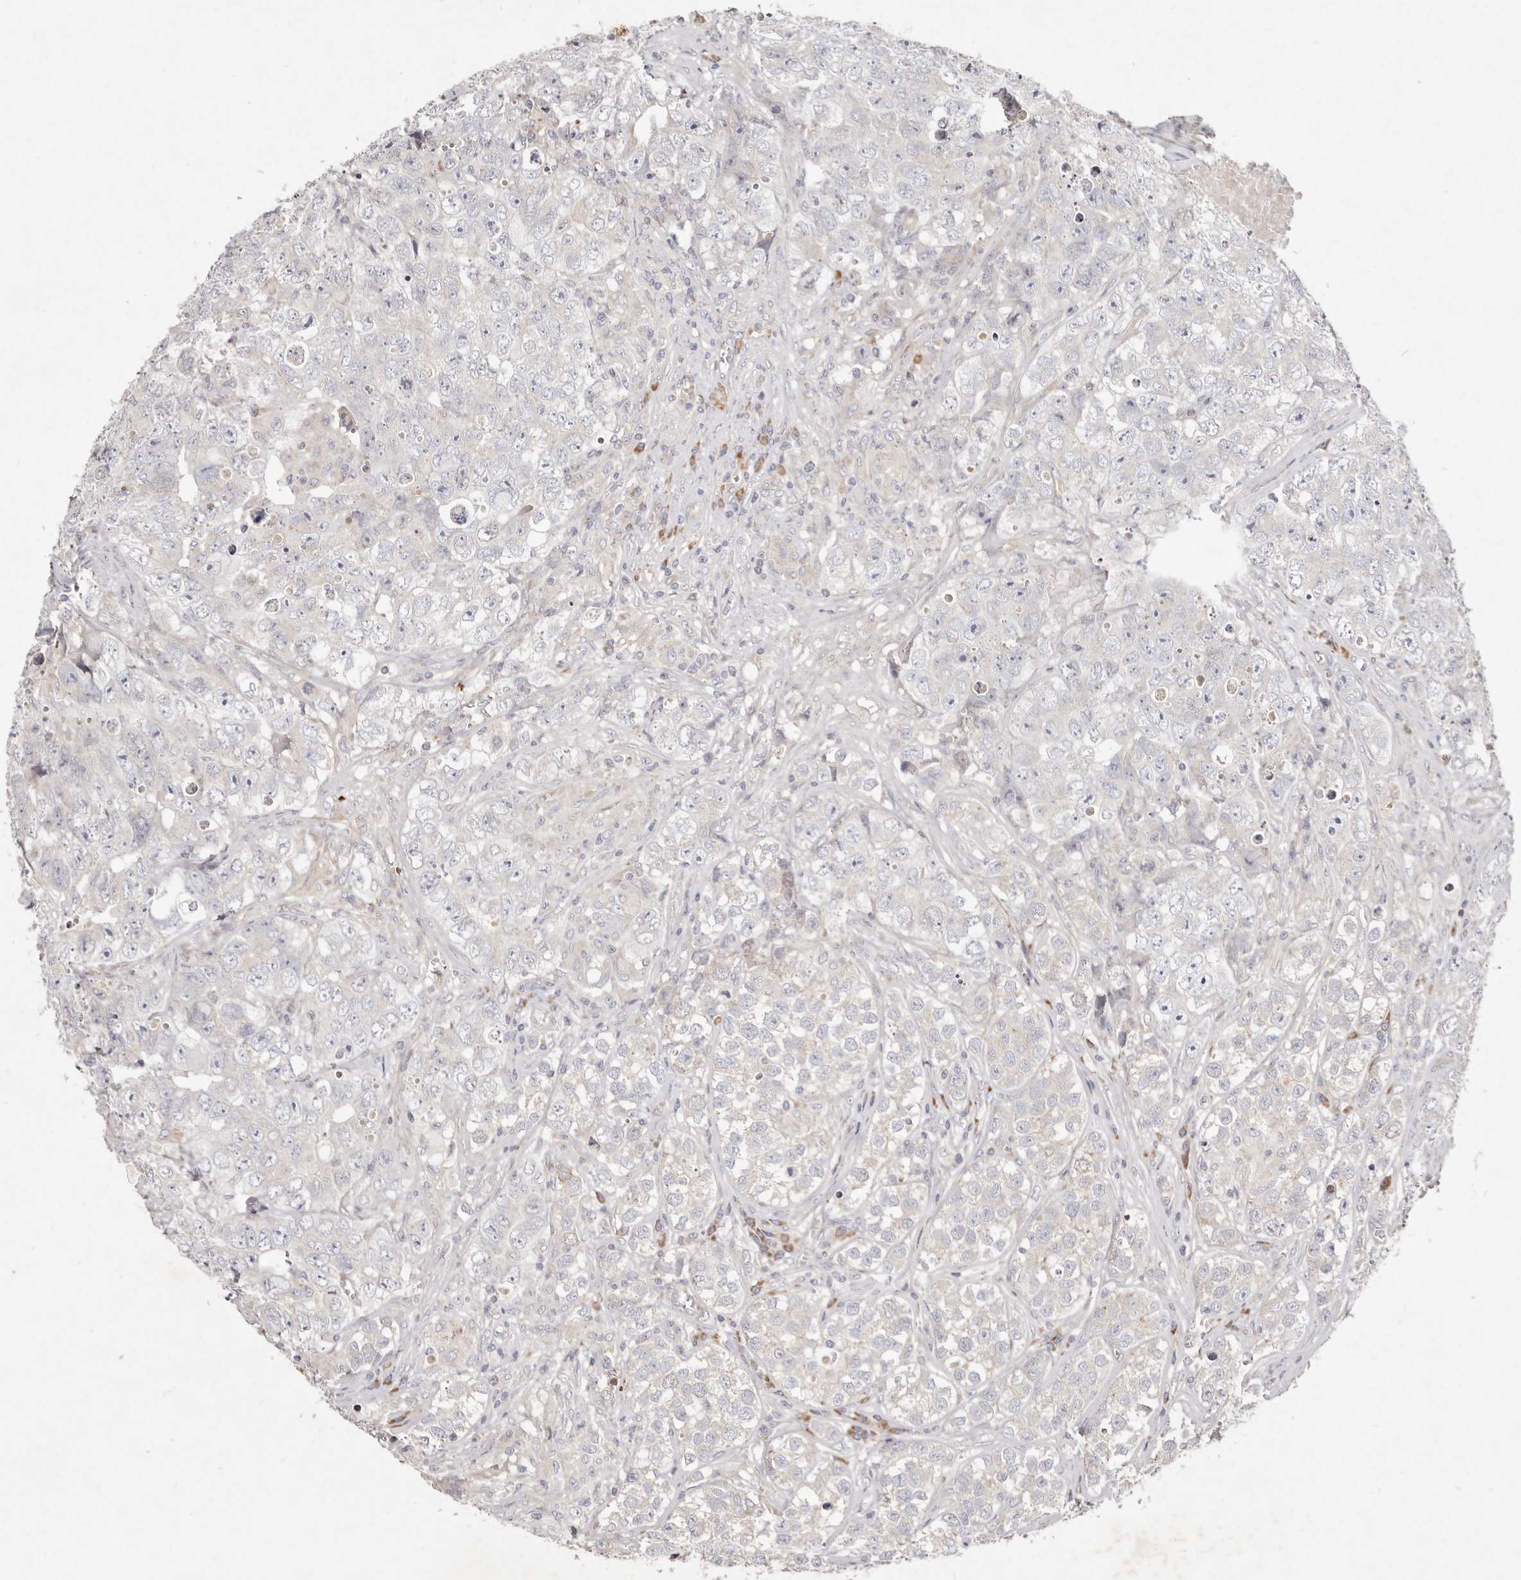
{"staining": {"intensity": "negative", "quantity": "none", "location": "none"}, "tissue": "testis cancer", "cell_type": "Tumor cells", "image_type": "cancer", "snomed": [{"axis": "morphology", "description": "Seminoma, NOS"}, {"axis": "morphology", "description": "Carcinoma, Embryonal, NOS"}, {"axis": "topography", "description": "Testis"}], "caption": "Human testis cancer stained for a protein using IHC exhibits no positivity in tumor cells.", "gene": "SLC25A20", "patient": {"sex": "male", "age": 43}}